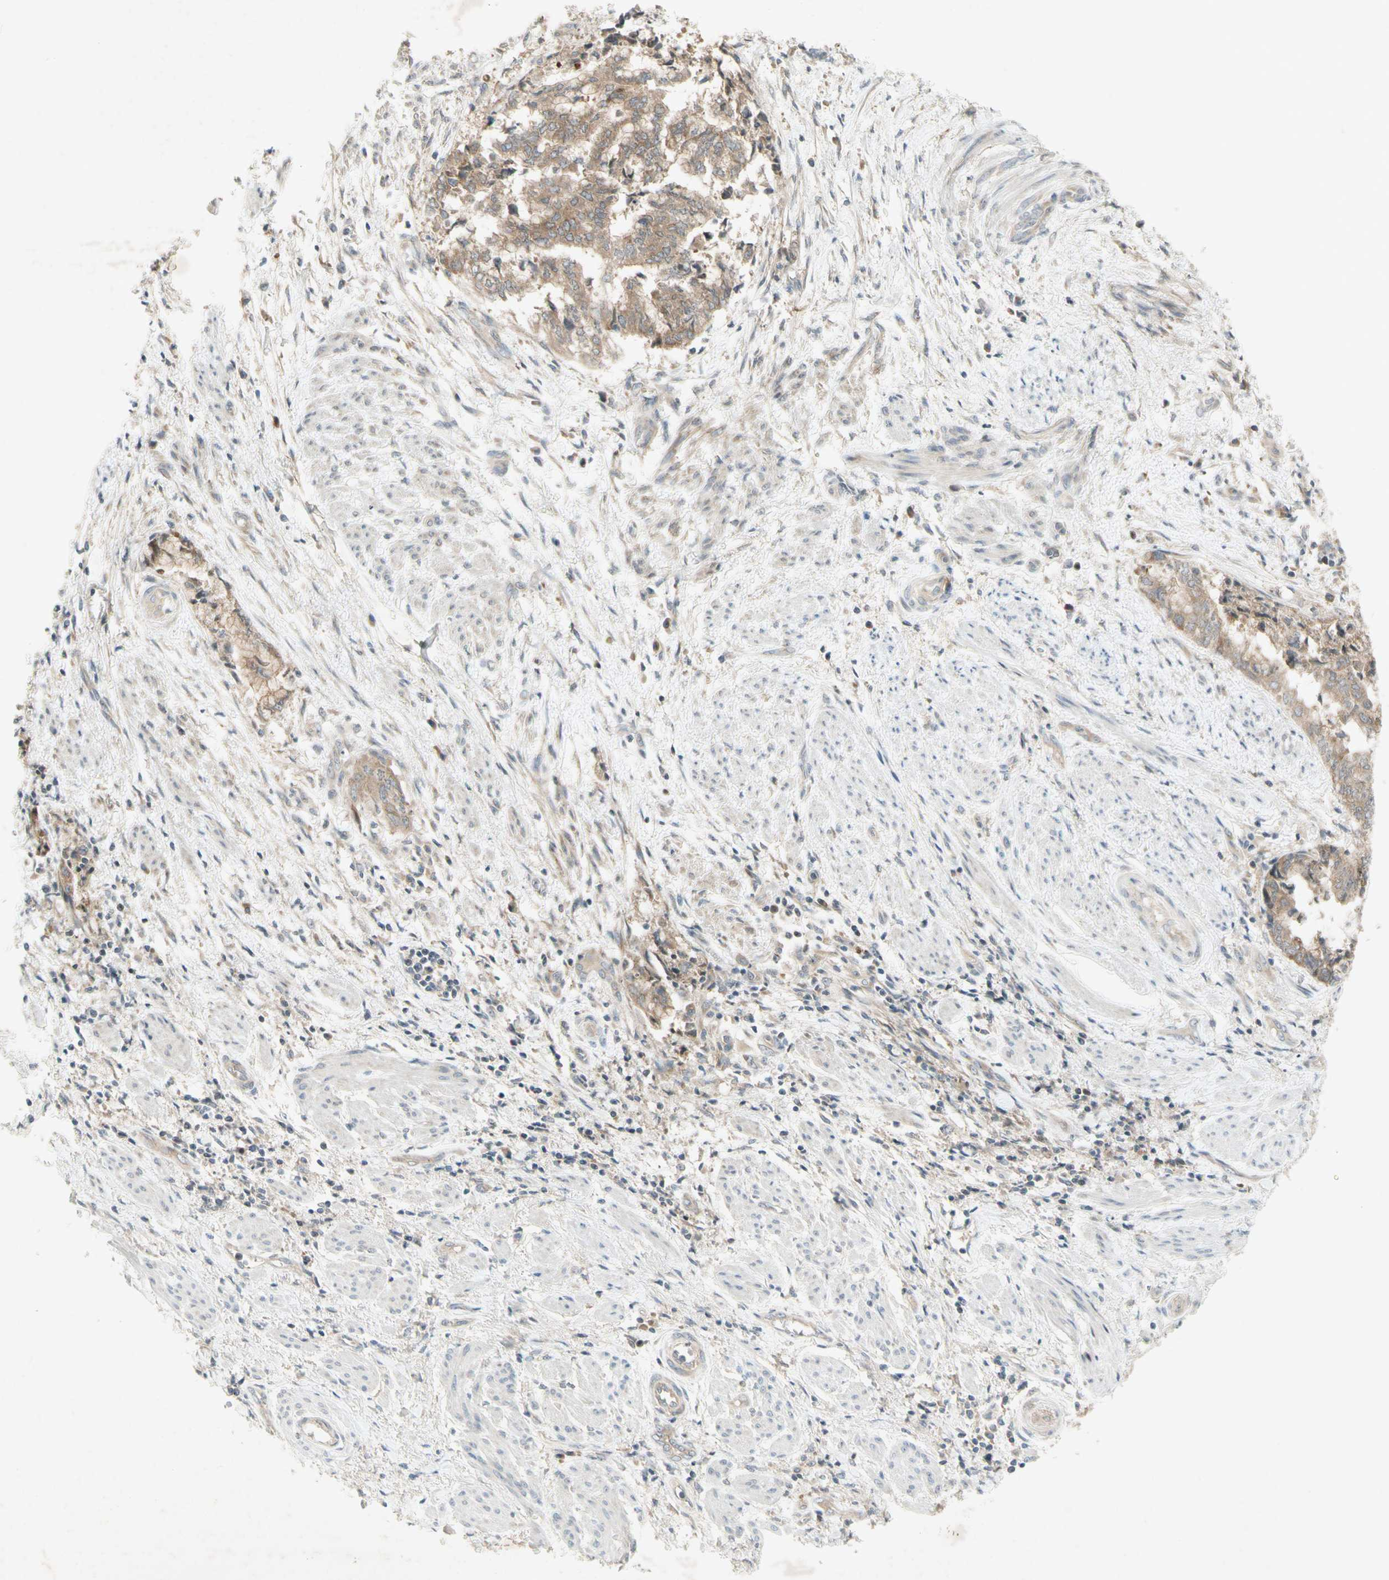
{"staining": {"intensity": "moderate", "quantity": "25%-75%", "location": "cytoplasmic/membranous"}, "tissue": "endometrial cancer", "cell_type": "Tumor cells", "image_type": "cancer", "snomed": [{"axis": "morphology", "description": "Necrosis, NOS"}, {"axis": "morphology", "description": "Adenocarcinoma, NOS"}, {"axis": "topography", "description": "Endometrium"}], "caption": "Brown immunohistochemical staining in human endometrial cancer (adenocarcinoma) displays moderate cytoplasmic/membranous expression in about 25%-75% of tumor cells.", "gene": "ETF1", "patient": {"sex": "female", "age": 79}}